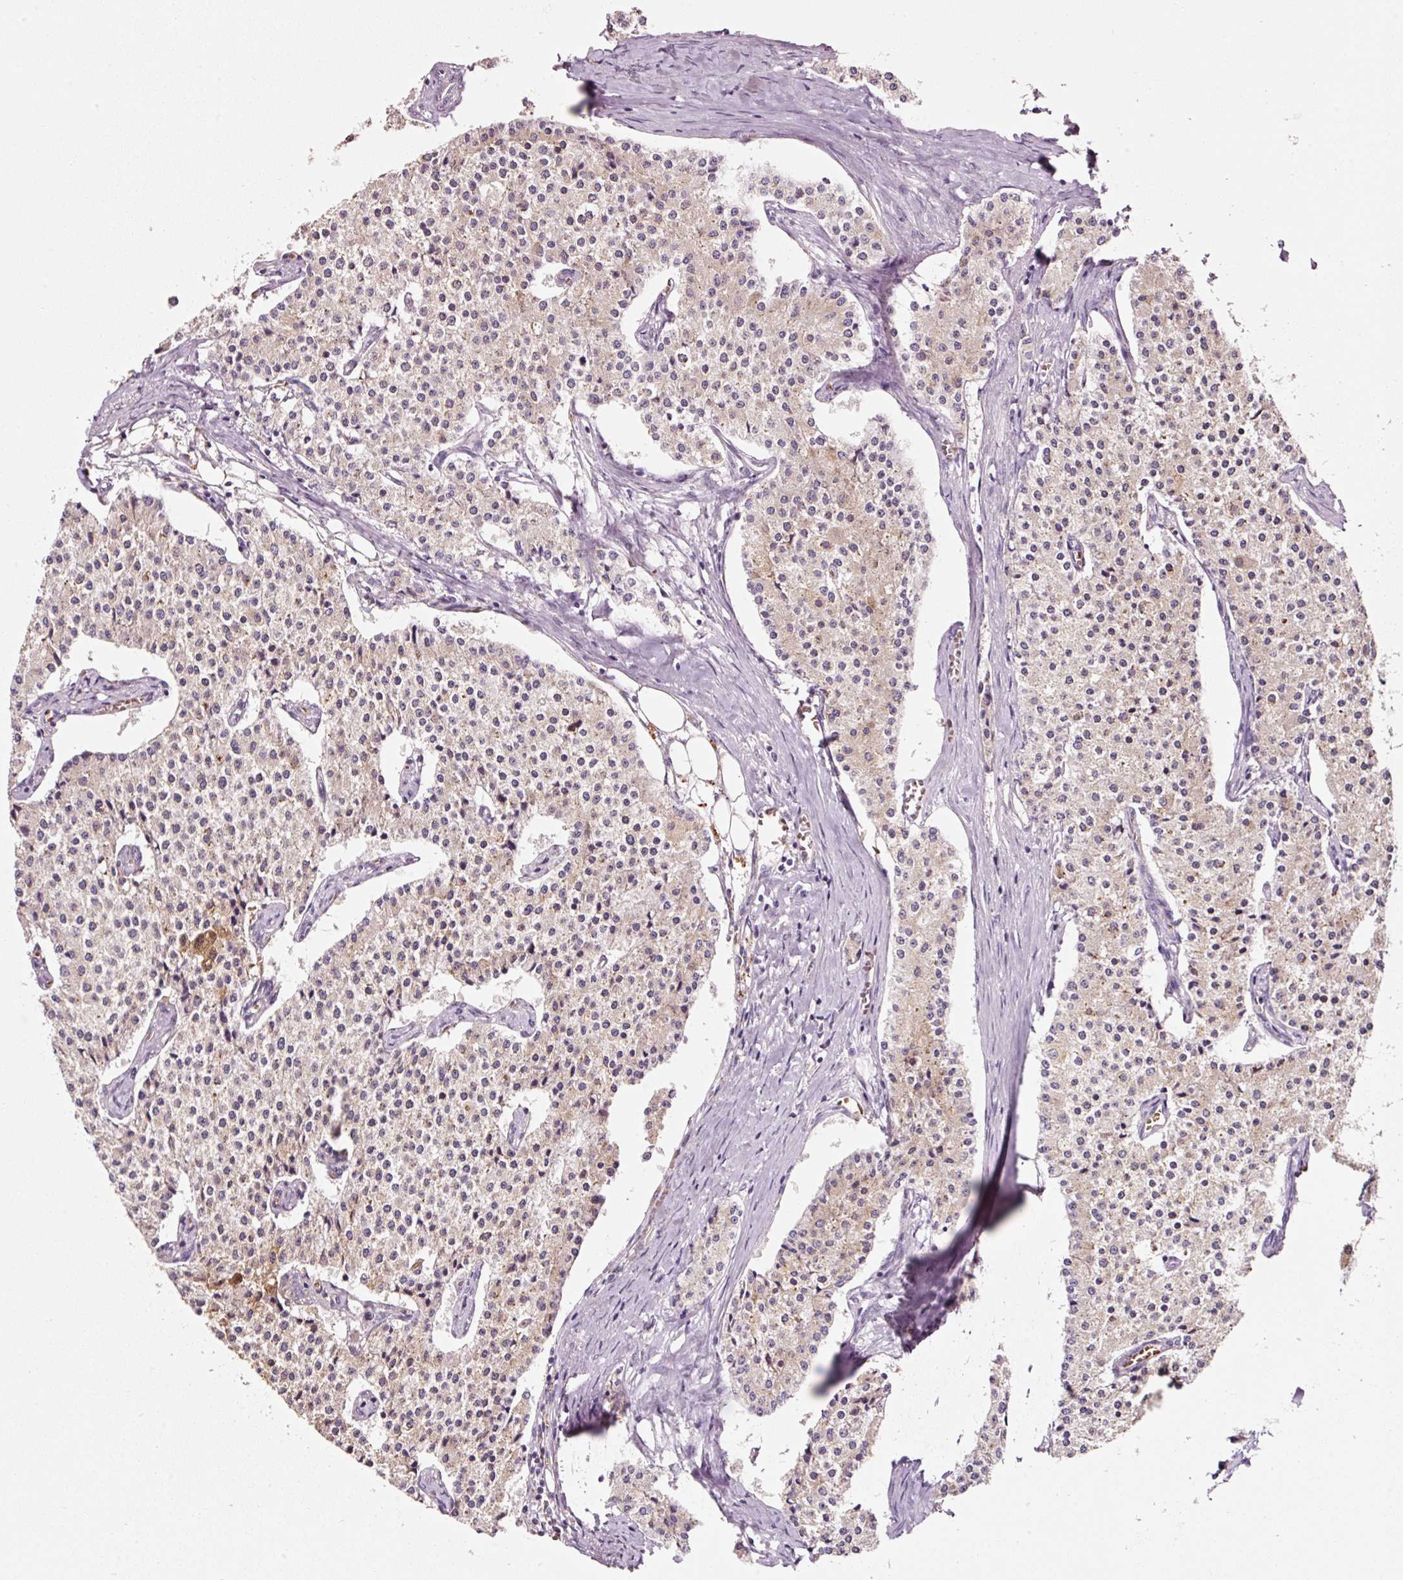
{"staining": {"intensity": "weak", "quantity": "25%-75%", "location": "cytoplasmic/membranous"}, "tissue": "carcinoid", "cell_type": "Tumor cells", "image_type": "cancer", "snomed": [{"axis": "morphology", "description": "Carcinoid, malignant, NOS"}, {"axis": "topography", "description": "Colon"}], "caption": "High-power microscopy captured an immunohistochemistry (IHC) image of carcinoid (malignant), revealing weak cytoplasmic/membranous staining in about 25%-75% of tumor cells.", "gene": "ZNF460", "patient": {"sex": "female", "age": 52}}